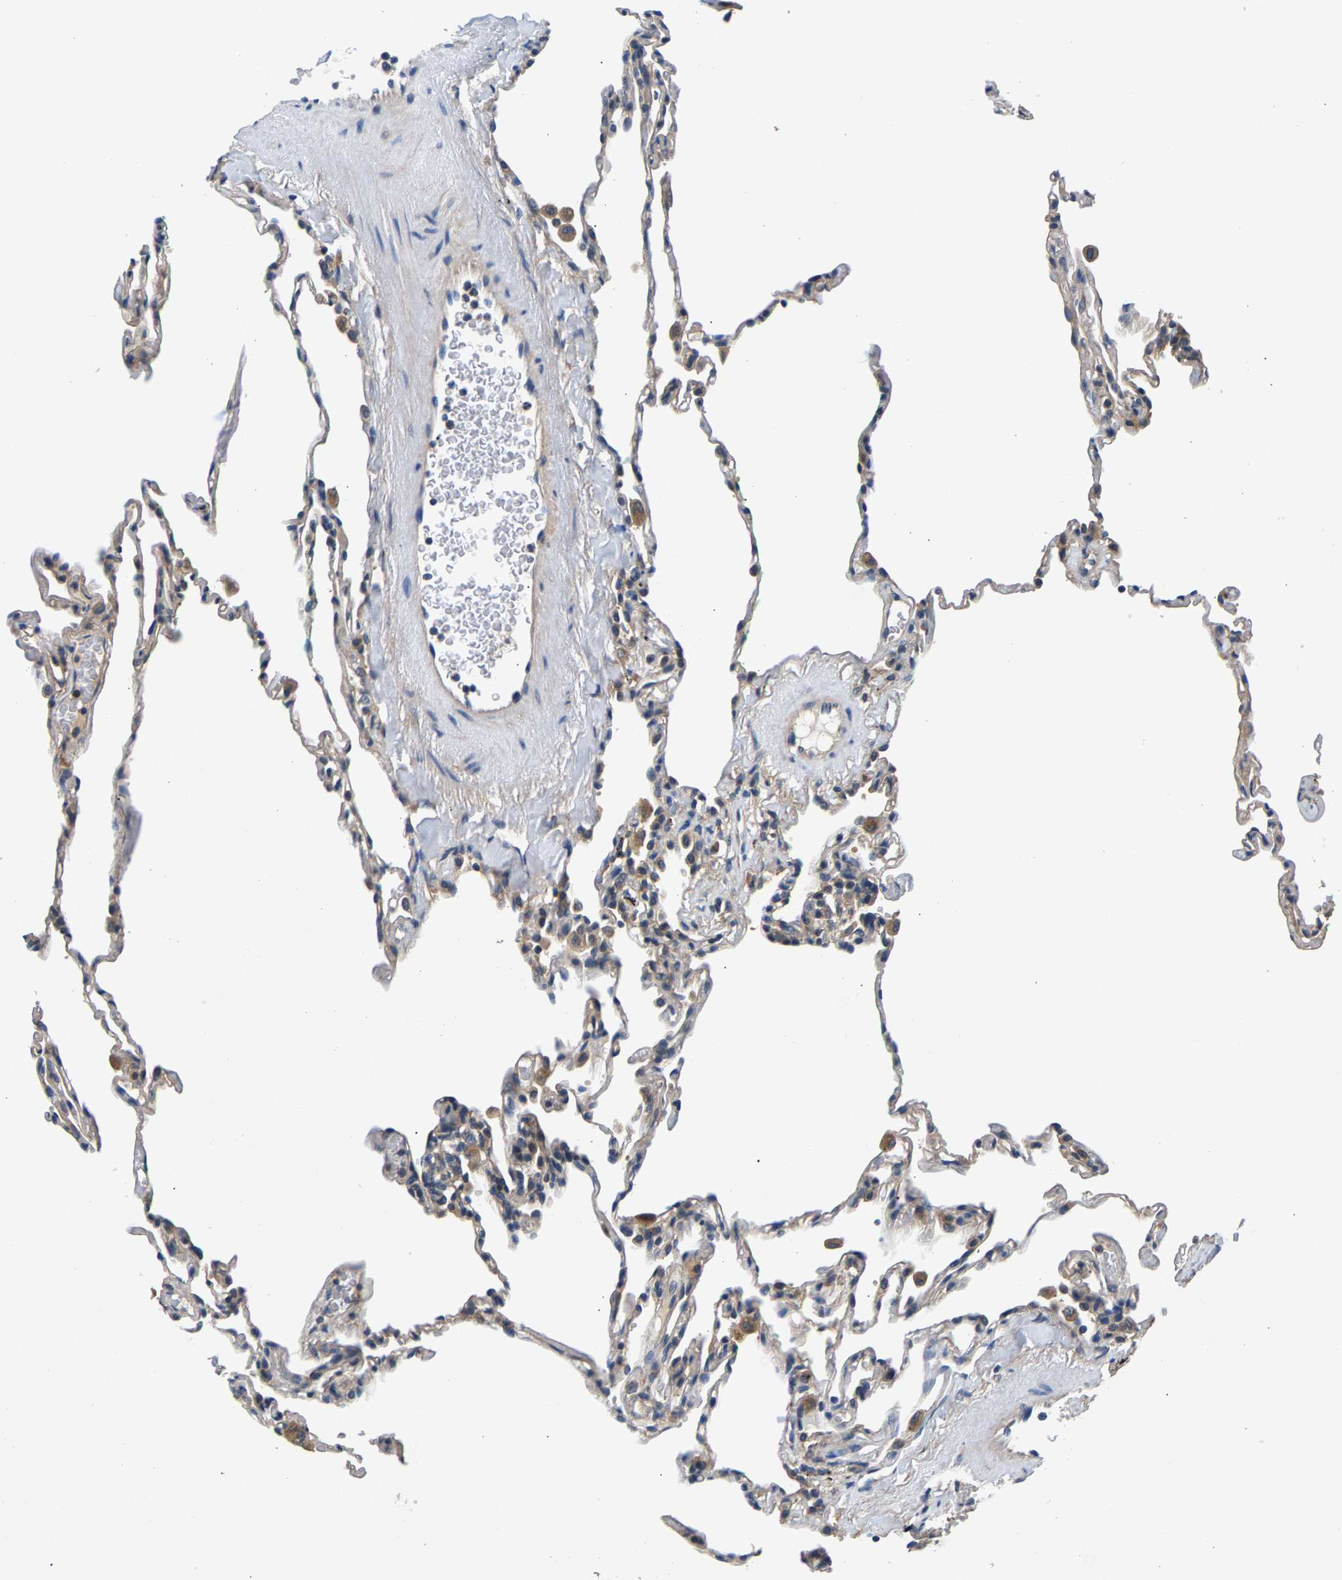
{"staining": {"intensity": "weak", "quantity": "<25%", "location": "cytoplasmic/membranous"}, "tissue": "lung", "cell_type": "Alveolar cells", "image_type": "normal", "snomed": [{"axis": "morphology", "description": "Normal tissue, NOS"}, {"axis": "topography", "description": "Lung"}], "caption": "High power microscopy photomicrograph of an immunohistochemistry (IHC) histopathology image of unremarkable lung, revealing no significant staining in alveolar cells. (Stains: DAB (3,3'-diaminobenzidine) immunohistochemistry with hematoxylin counter stain, Microscopy: brightfield microscopy at high magnification).", "gene": "NT5C", "patient": {"sex": "male", "age": 59}}